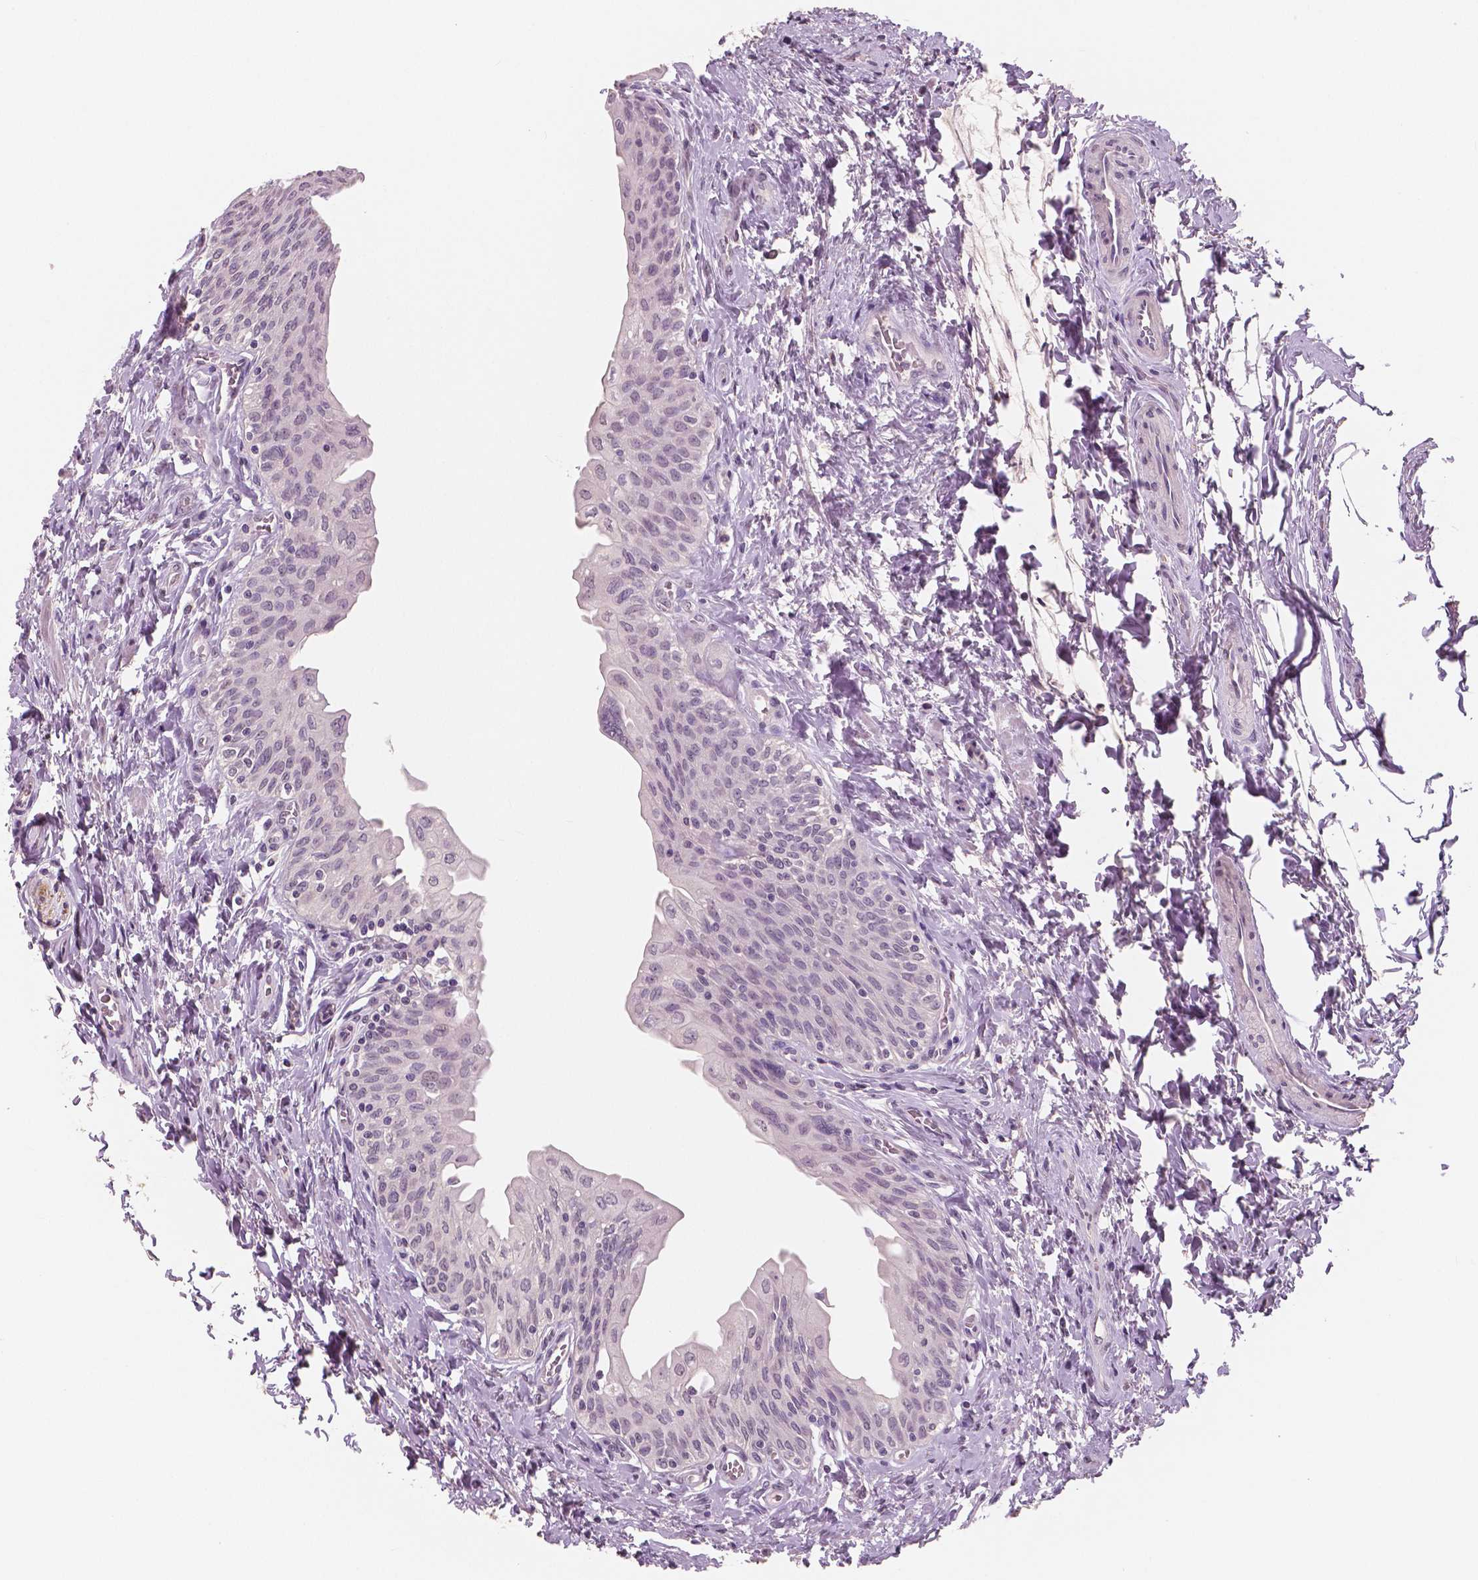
{"staining": {"intensity": "negative", "quantity": "none", "location": "none"}, "tissue": "urinary bladder", "cell_type": "Urothelial cells", "image_type": "normal", "snomed": [{"axis": "morphology", "description": "Normal tissue, NOS"}, {"axis": "topography", "description": "Urinary bladder"}], "caption": "Immunohistochemistry (IHC) micrograph of normal urinary bladder stained for a protein (brown), which displays no expression in urothelial cells.", "gene": "NECAB1", "patient": {"sex": "male", "age": 56}}